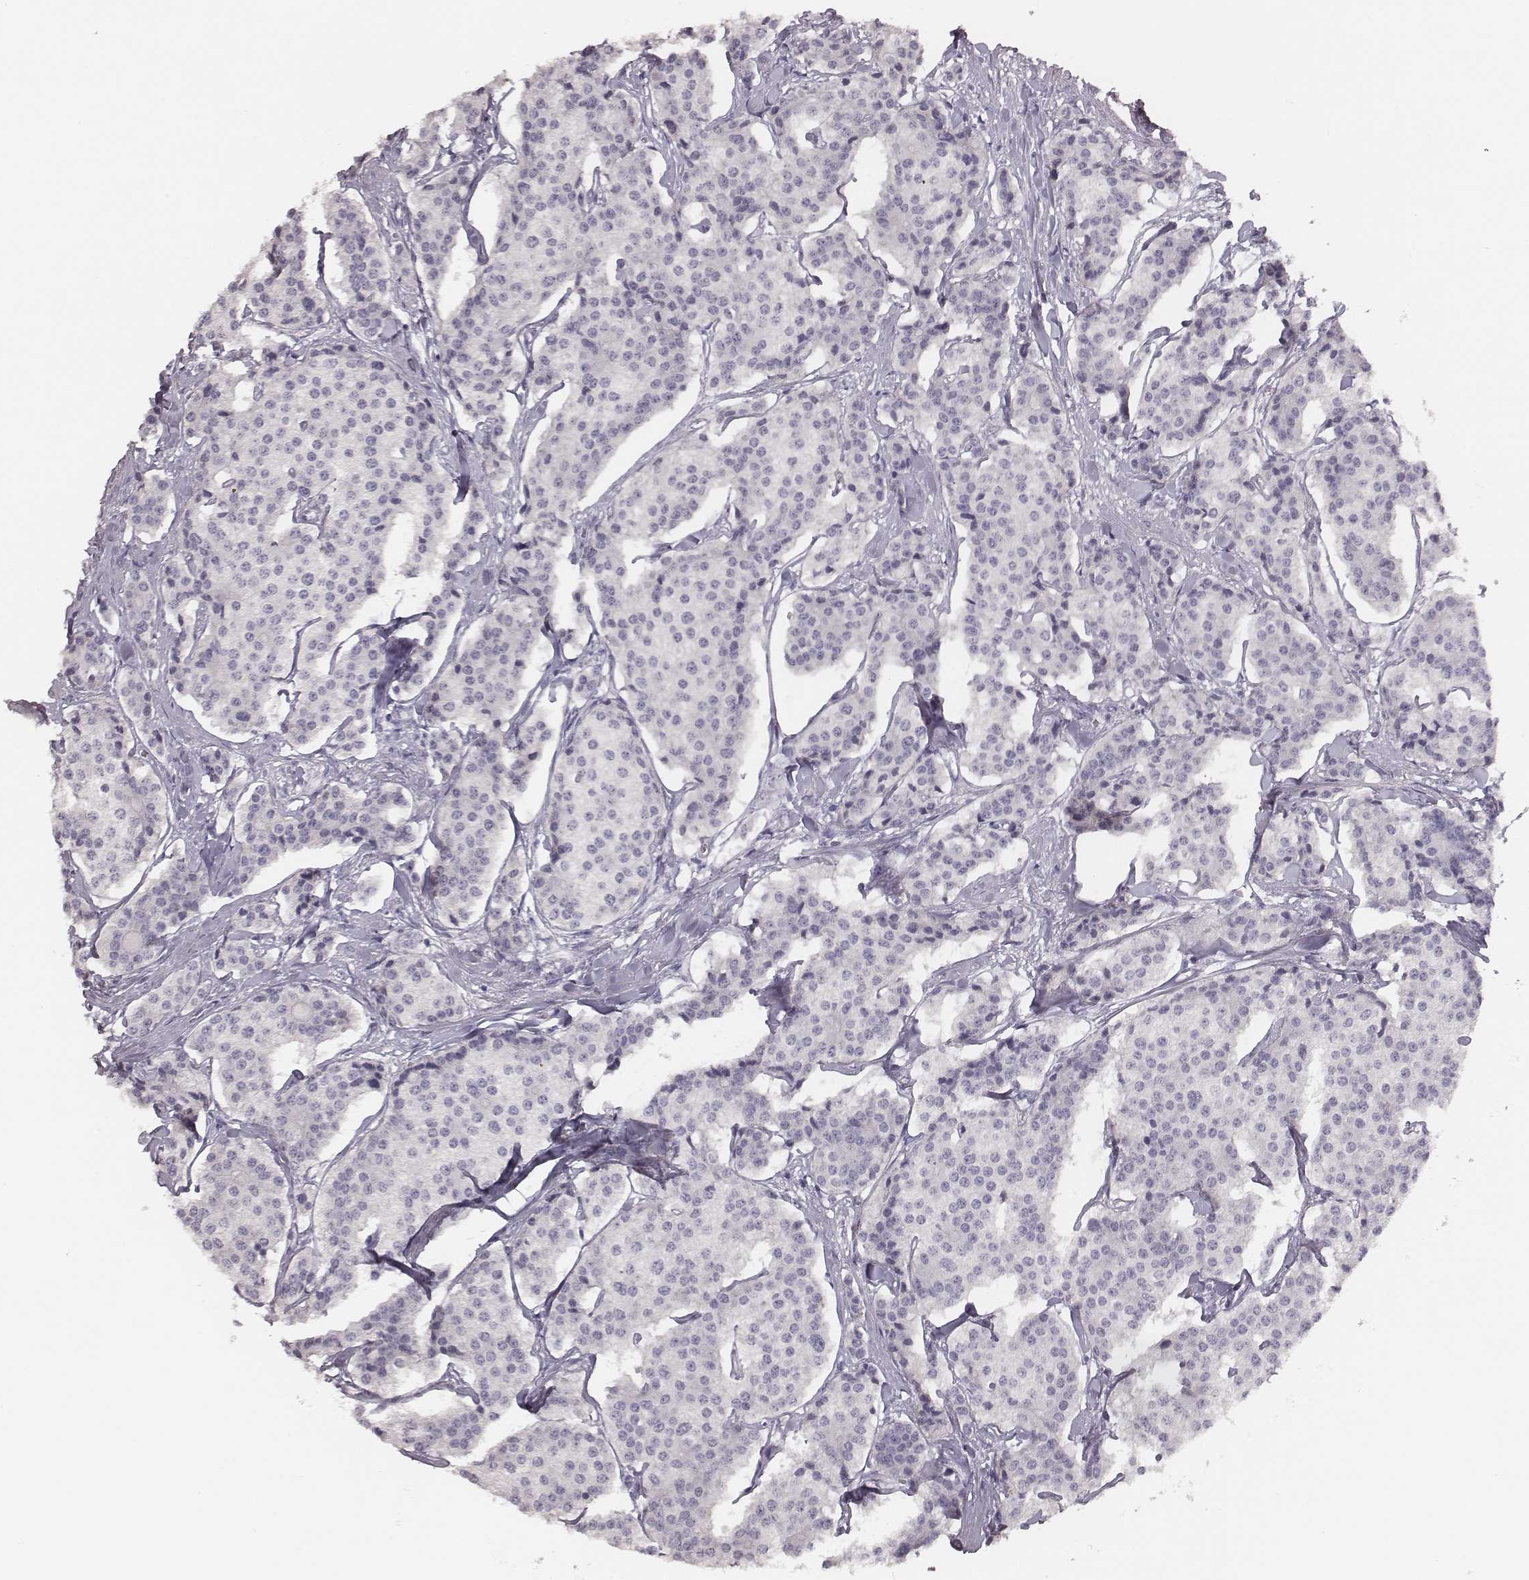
{"staining": {"intensity": "negative", "quantity": "none", "location": "none"}, "tissue": "carcinoid", "cell_type": "Tumor cells", "image_type": "cancer", "snomed": [{"axis": "morphology", "description": "Carcinoid, malignant, NOS"}, {"axis": "topography", "description": "Small intestine"}], "caption": "Carcinoid was stained to show a protein in brown. There is no significant positivity in tumor cells.", "gene": "MYH6", "patient": {"sex": "female", "age": 65}}